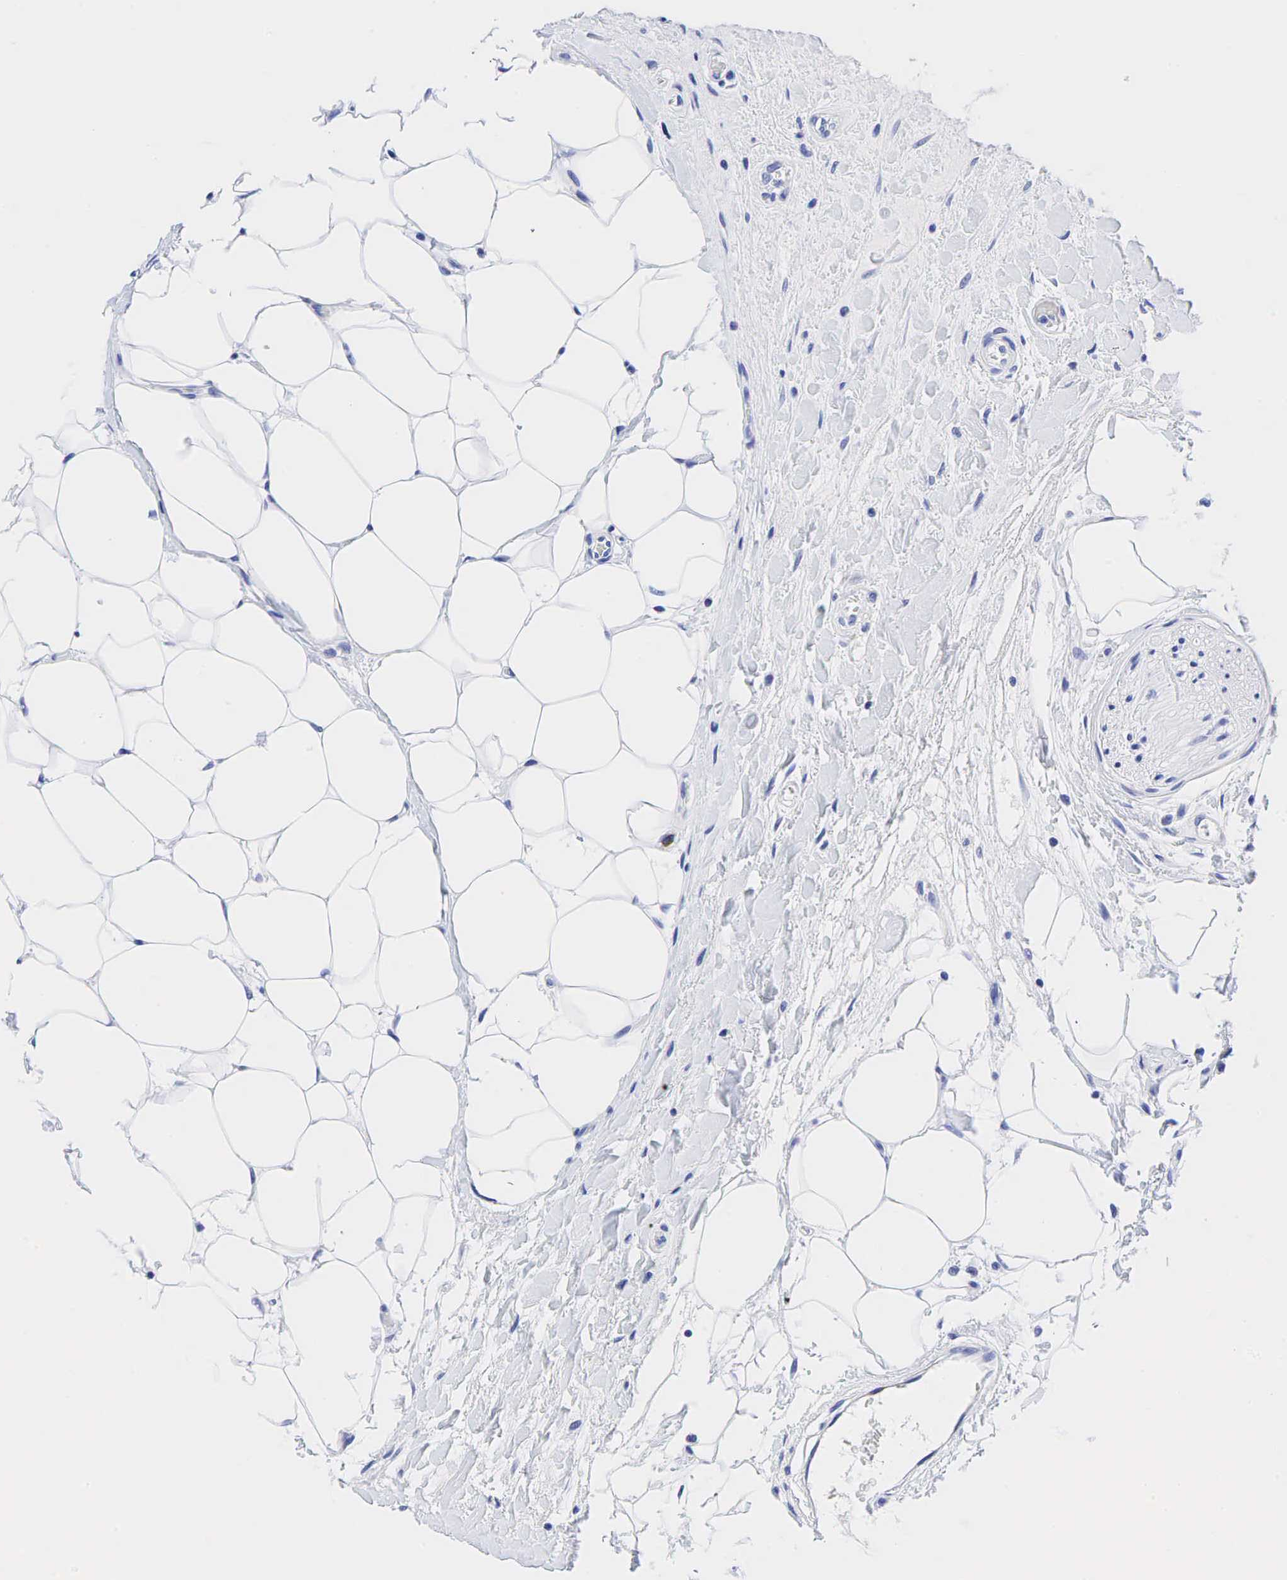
{"staining": {"intensity": "negative", "quantity": "none", "location": "none"}, "tissue": "colorectal cancer", "cell_type": "Tumor cells", "image_type": "cancer", "snomed": [{"axis": "morphology", "description": "Adenocarcinoma, NOS"}, {"axis": "topography", "description": "Rectum"}], "caption": "IHC histopathology image of human colorectal cancer (adenocarcinoma) stained for a protein (brown), which demonstrates no positivity in tumor cells.", "gene": "KRT7", "patient": {"sex": "female", "age": 57}}